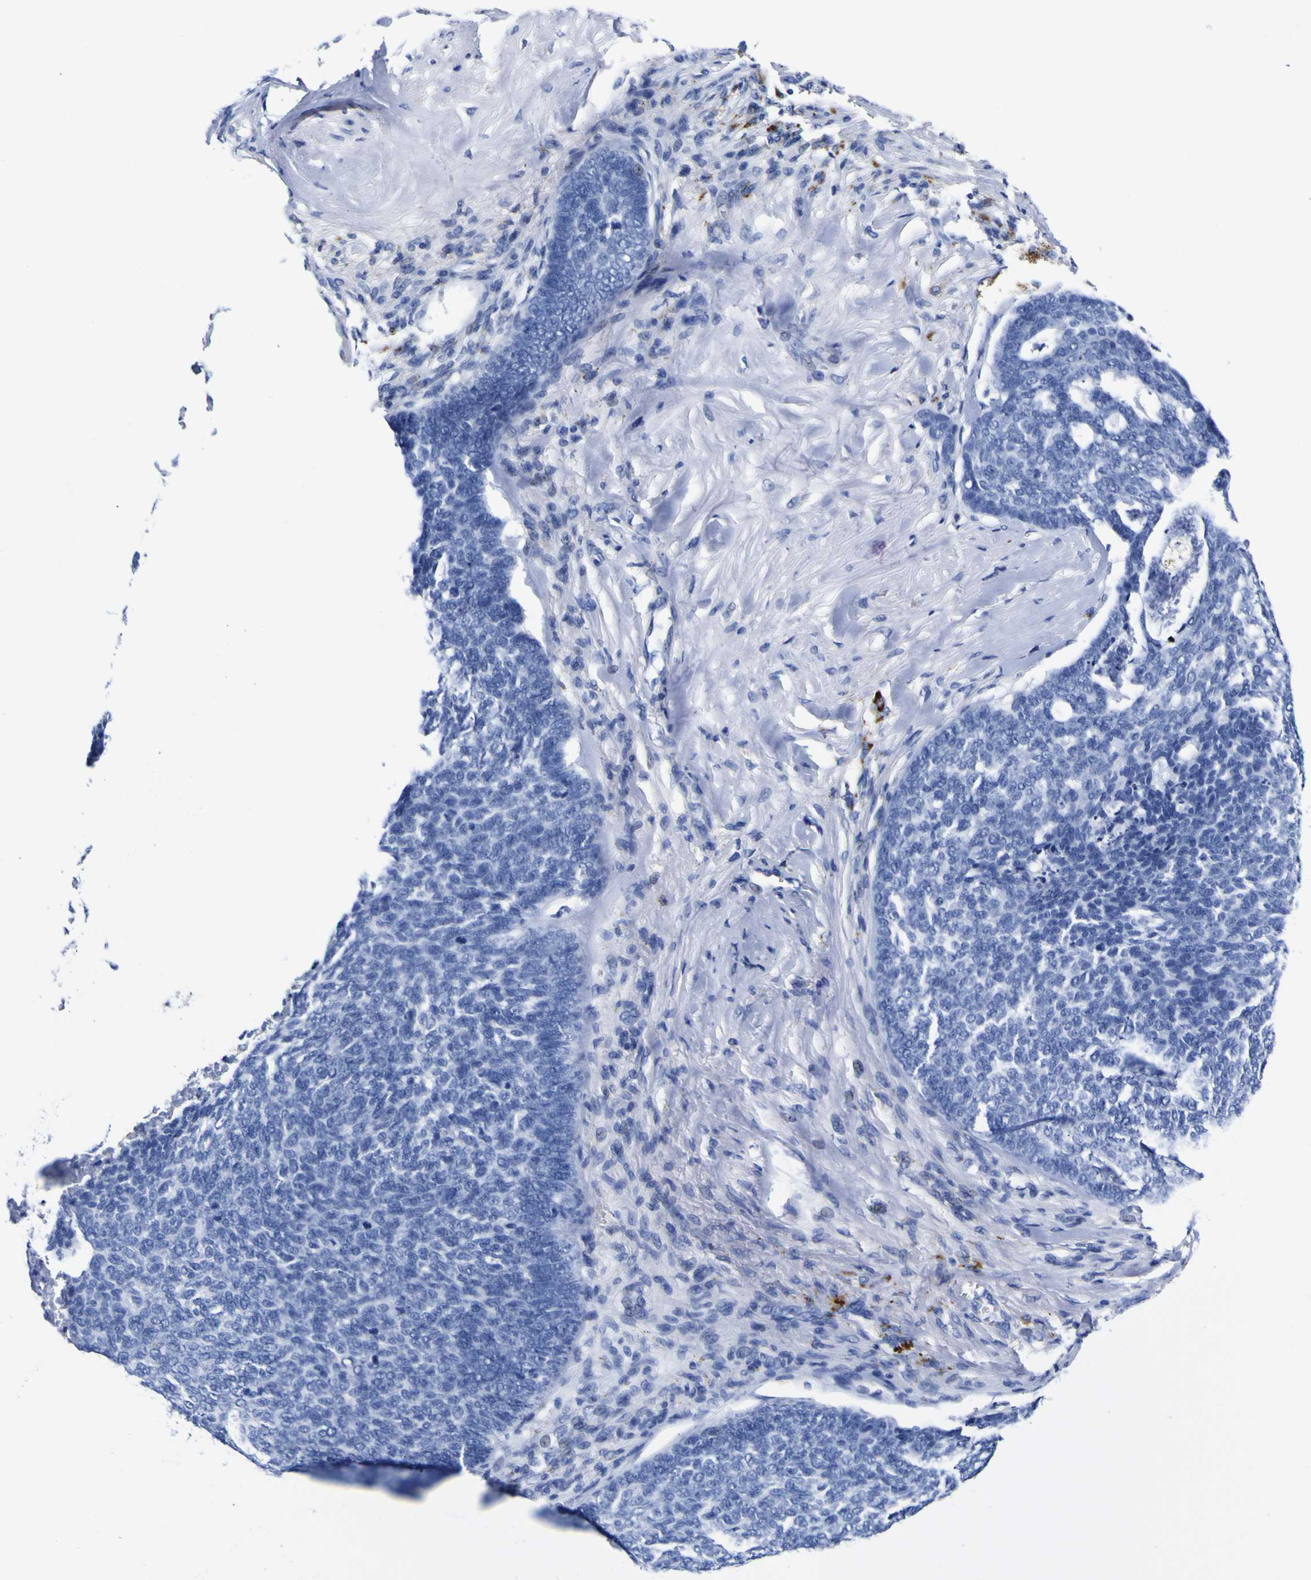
{"staining": {"intensity": "negative", "quantity": "none", "location": "none"}, "tissue": "skin cancer", "cell_type": "Tumor cells", "image_type": "cancer", "snomed": [{"axis": "morphology", "description": "Basal cell carcinoma"}, {"axis": "topography", "description": "Skin"}], "caption": "DAB (3,3'-diaminobenzidine) immunohistochemical staining of skin cancer shows no significant expression in tumor cells. The staining was performed using DAB to visualize the protein expression in brown, while the nuclei were stained in blue with hematoxylin (Magnification: 20x).", "gene": "HLA-DQA1", "patient": {"sex": "male", "age": 84}}